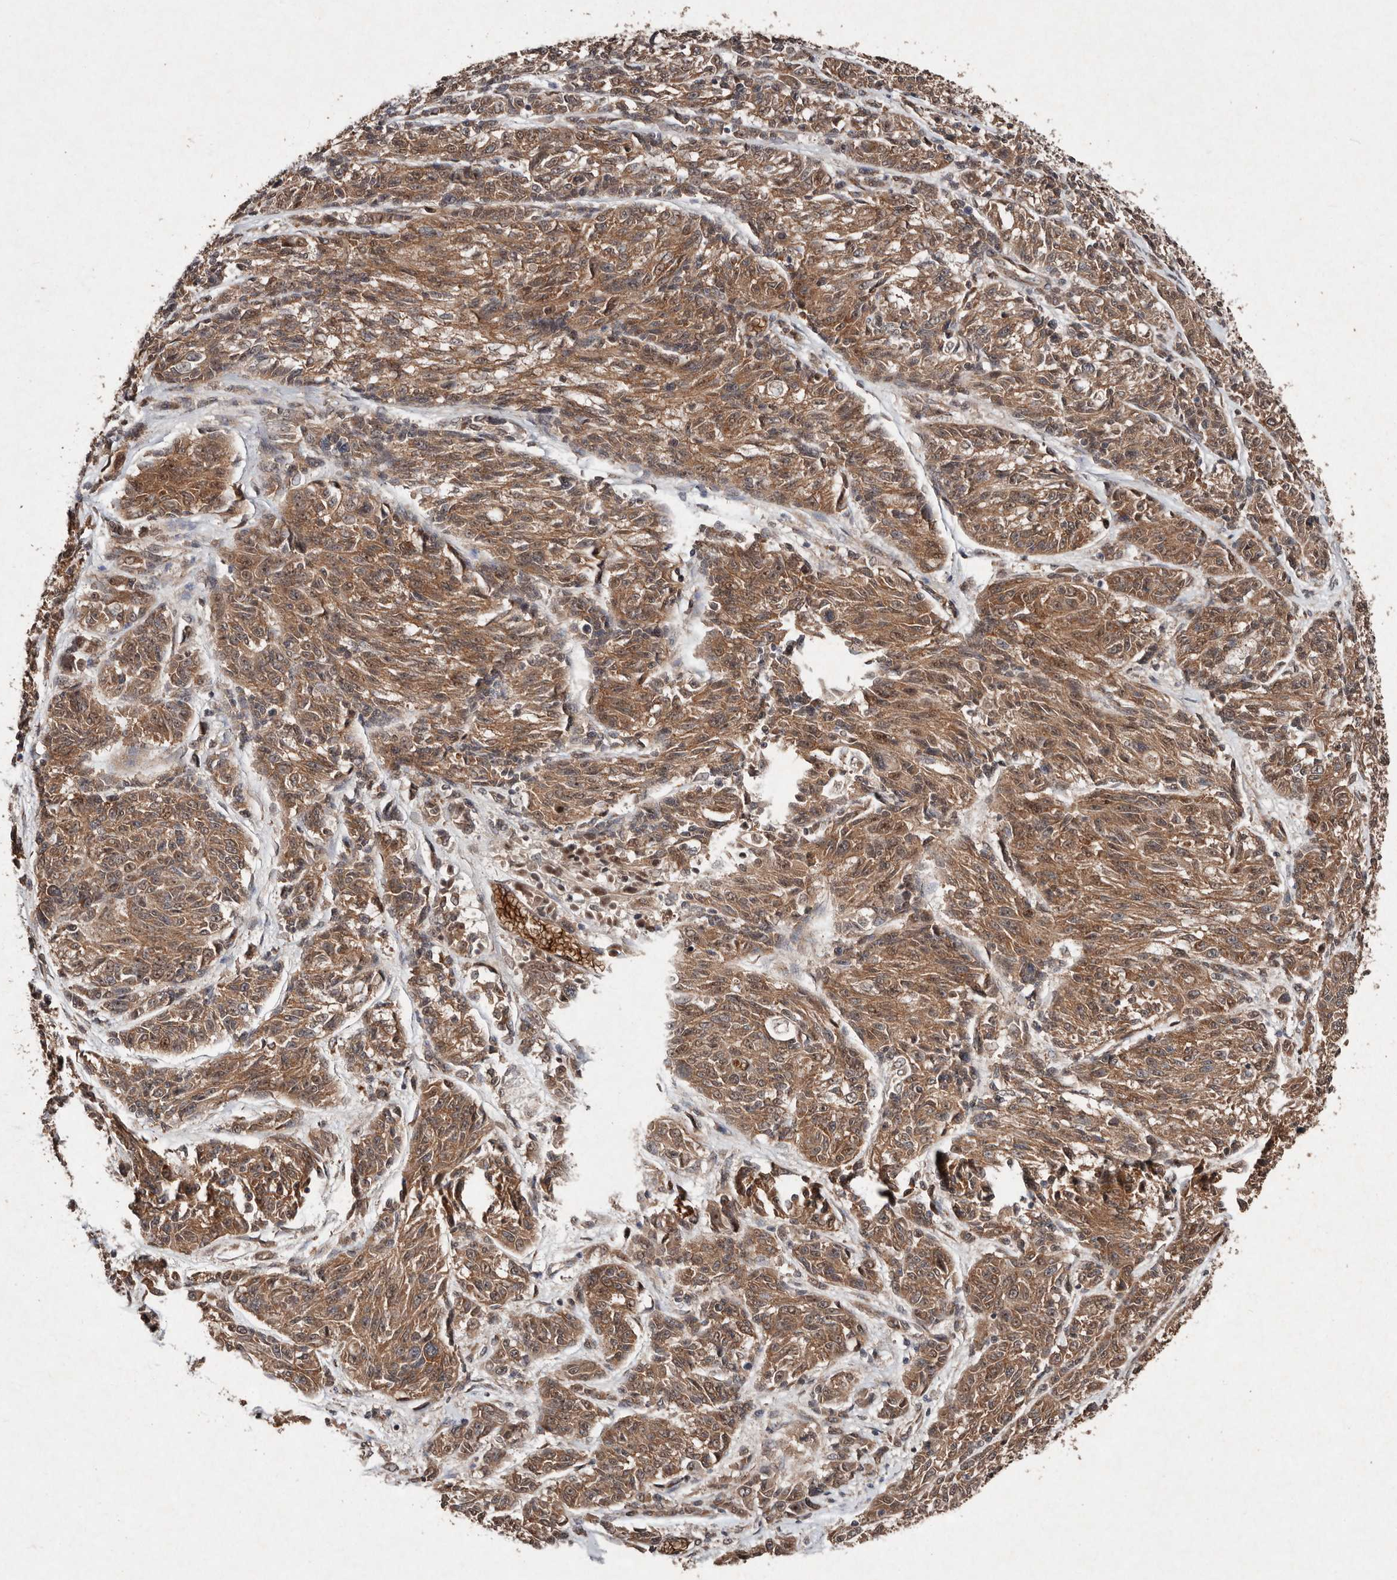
{"staining": {"intensity": "moderate", "quantity": ">75%", "location": "cytoplasmic/membranous"}, "tissue": "melanoma", "cell_type": "Tumor cells", "image_type": "cancer", "snomed": [{"axis": "morphology", "description": "Malignant melanoma, NOS"}, {"axis": "topography", "description": "Skin"}], "caption": "This micrograph demonstrates immunohistochemistry staining of melanoma, with medium moderate cytoplasmic/membranous expression in approximately >75% of tumor cells.", "gene": "DIP2C", "patient": {"sex": "male", "age": 53}}